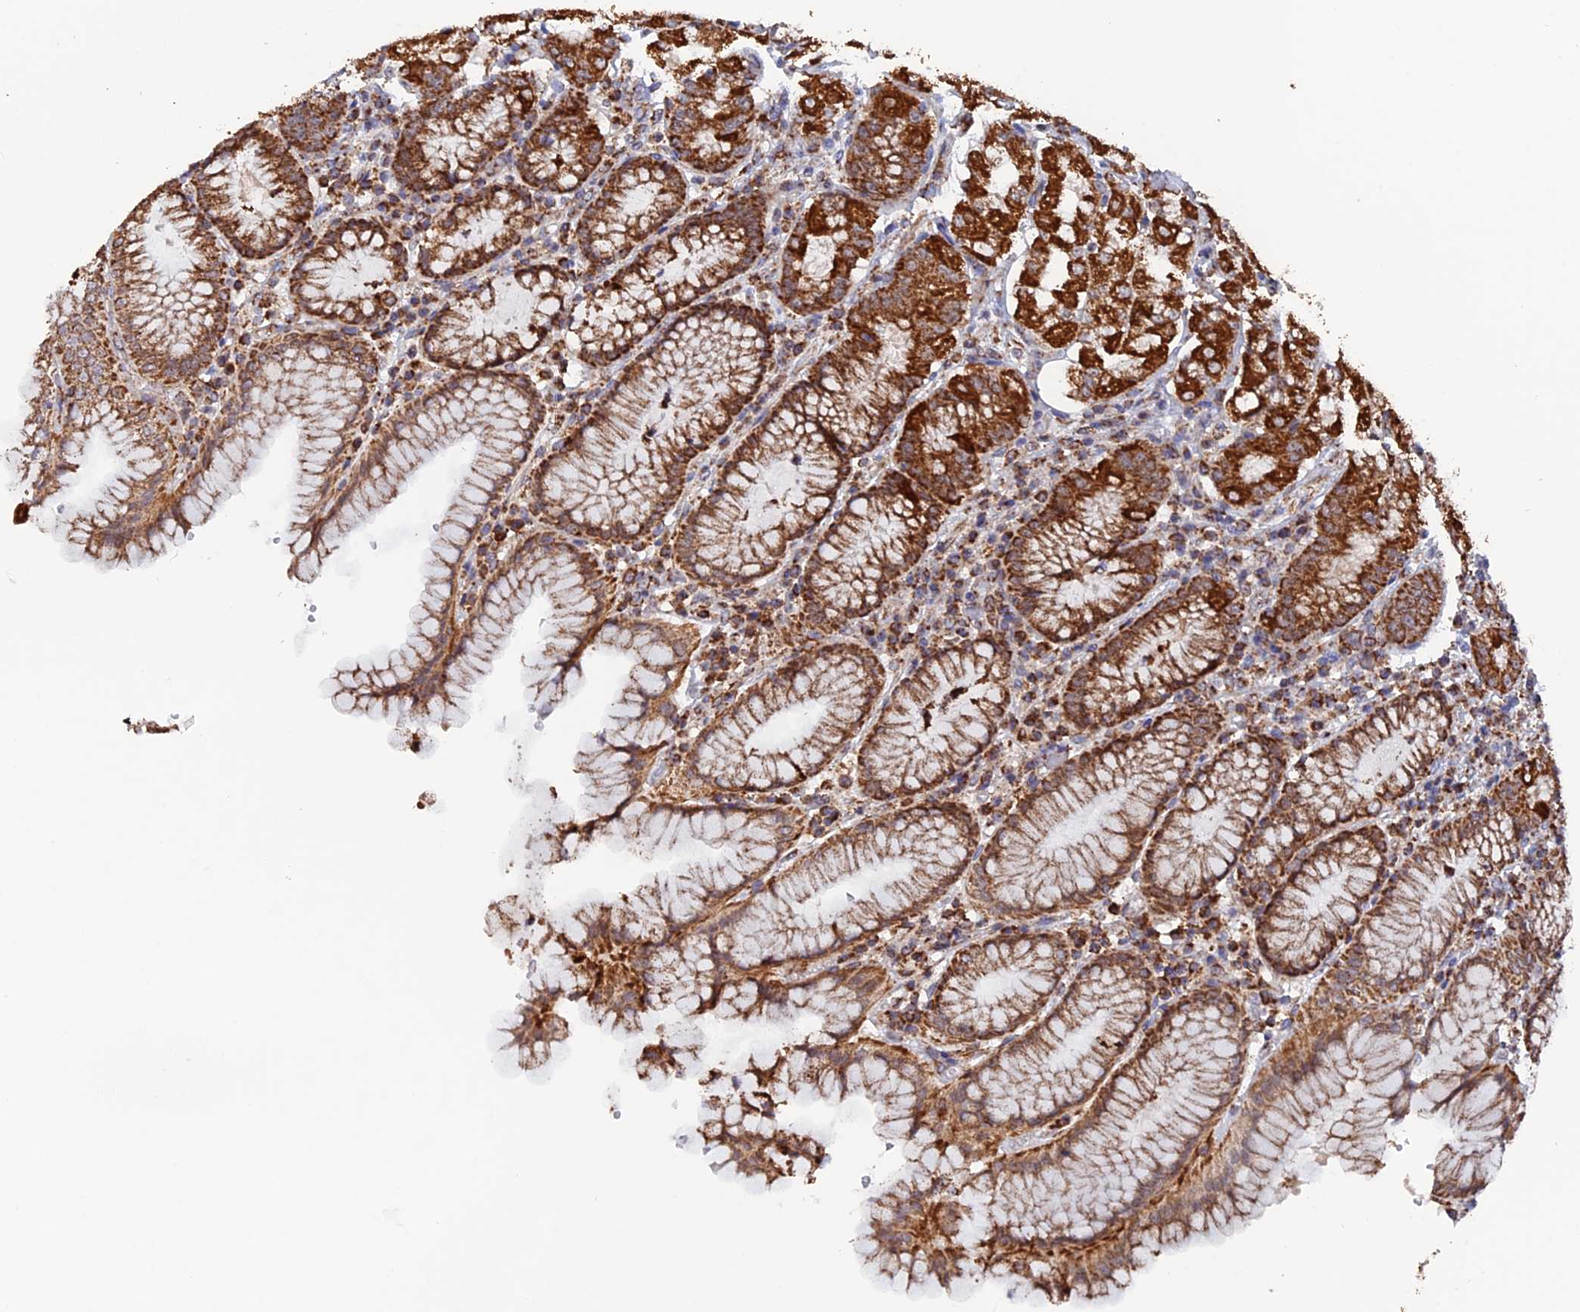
{"staining": {"intensity": "strong", "quantity": ">75%", "location": "cytoplasmic/membranous"}, "tissue": "stomach", "cell_type": "Glandular cells", "image_type": "normal", "snomed": [{"axis": "morphology", "description": "Normal tissue, NOS"}, {"axis": "topography", "description": "Stomach"}, {"axis": "topography", "description": "Stomach, lower"}], "caption": "A brown stain shows strong cytoplasmic/membranous staining of a protein in glandular cells of normal human stomach.", "gene": "DTYMK", "patient": {"sex": "female", "age": 56}}